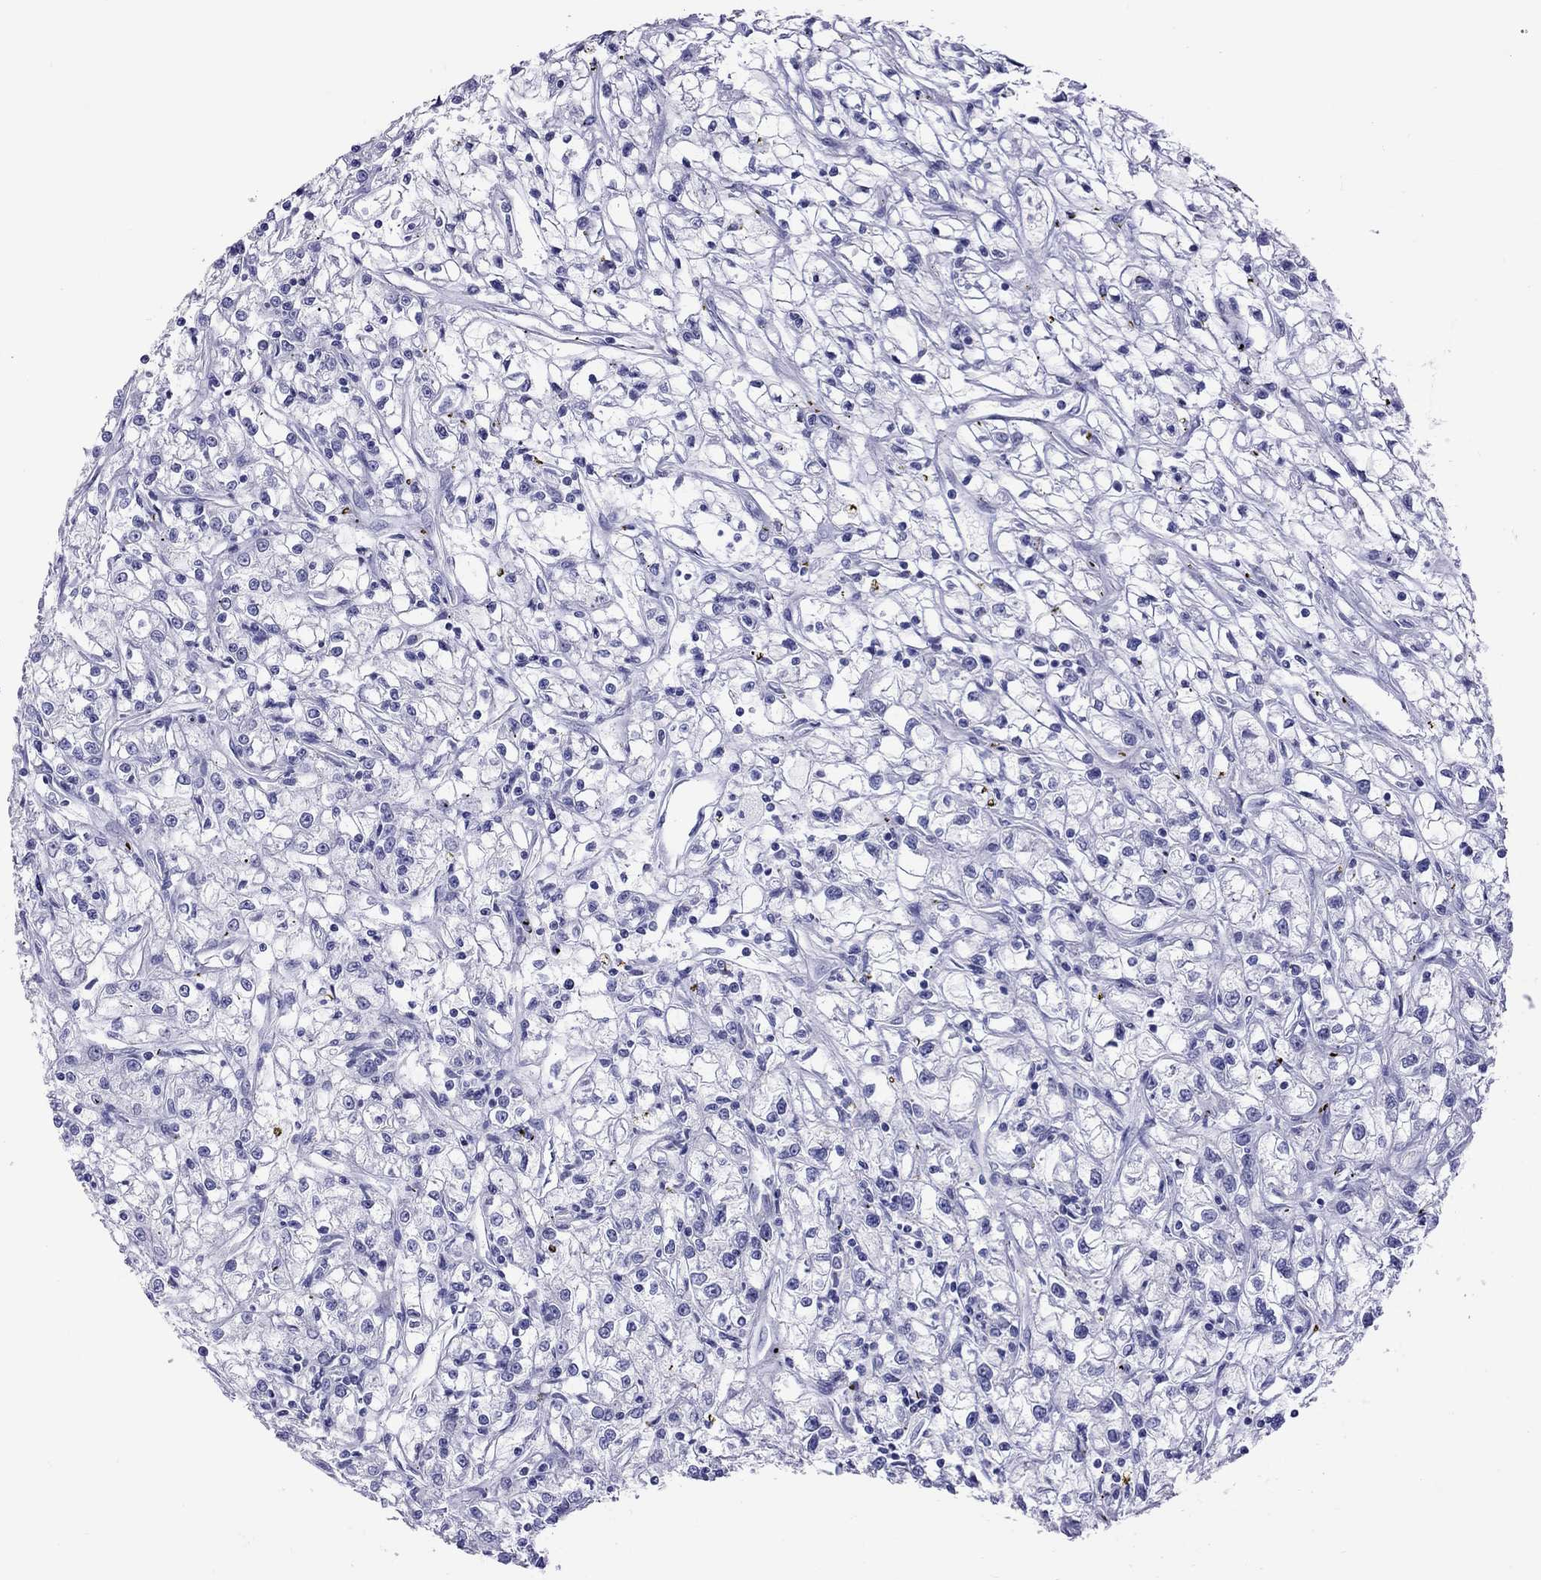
{"staining": {"intensity": "negative", "quantity": "none", "location": "none"}, "tissue": "renal cancer", "cell_type": "Tumor cells", "image_type": "cancer", "snomed": [{"axis": "morphology", "description": "Adenocarcinoma, NOS"}, {"axis": "topography", "description": "Kidney"}], "caption": "Renal cancer (adenocarcinoma) stained for a protein using immunohistochemistry shows no expression tumor cells.", "gene": "CHRNB3", "patient": {"sex": "female", "age": 59}}